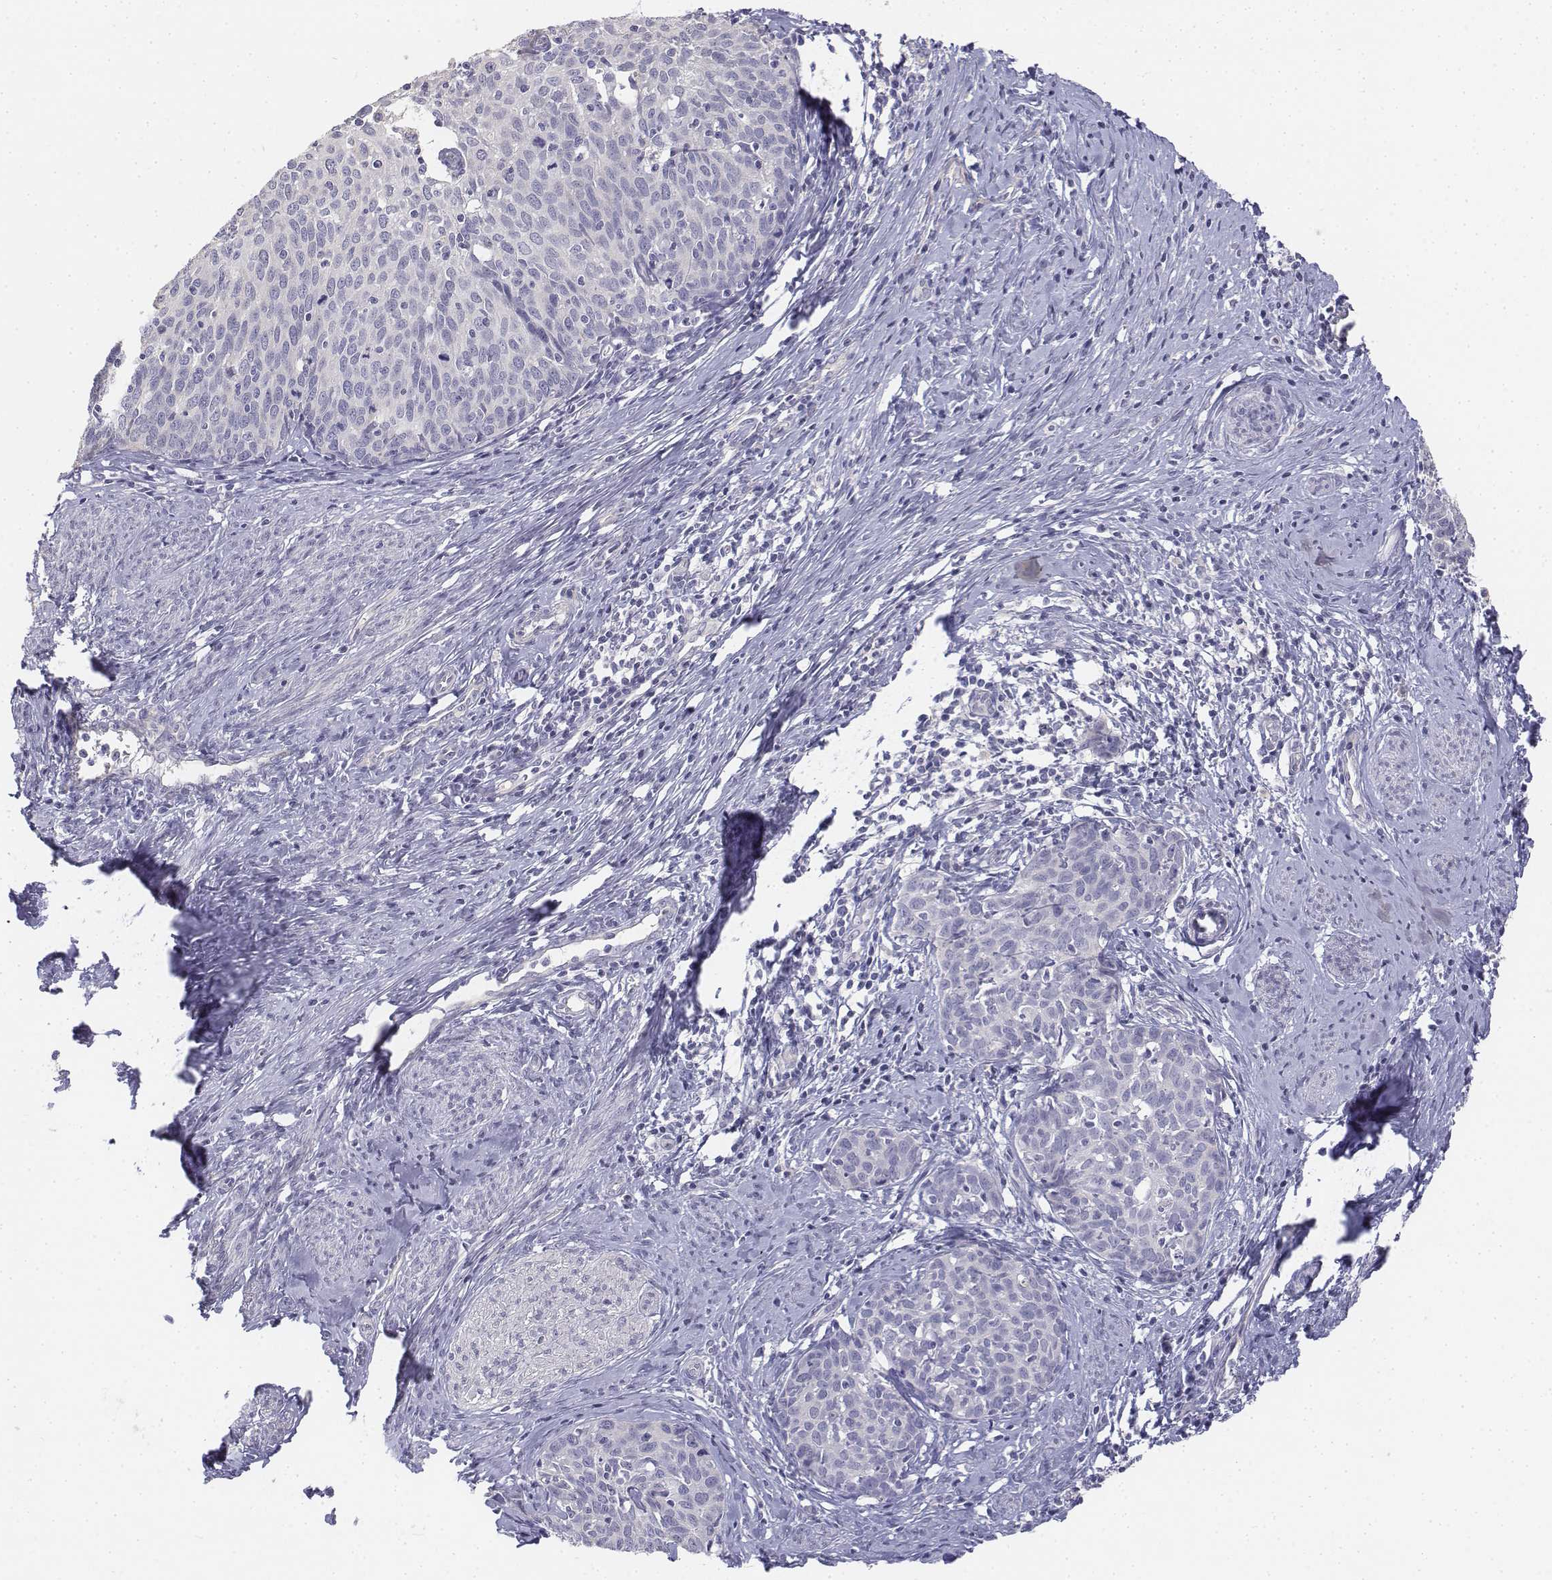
{"staining": {"intensity": "negative", "quantity": "none", "location": "none"}, "tissue": "cervical cancer", "cell_type": "Tumor cells", "image_type": "cancer", "snomed": [{"axis": "morphology", "description": "Squamous cell carcinoma, NOS"}, {"axis": "topography", "description": "Cervix"}], "caption": "Immunohistochemistry (IHC) of human cervical cancer (squamous cell carcinoma) demonstrates no expression in tumor cells. (DAB (3,3'-diaminobenzidine) immunohistochemistry (IHC), high magnification).", "gene": "LGSN", "patient": {"sex": "female", "age": 62}}